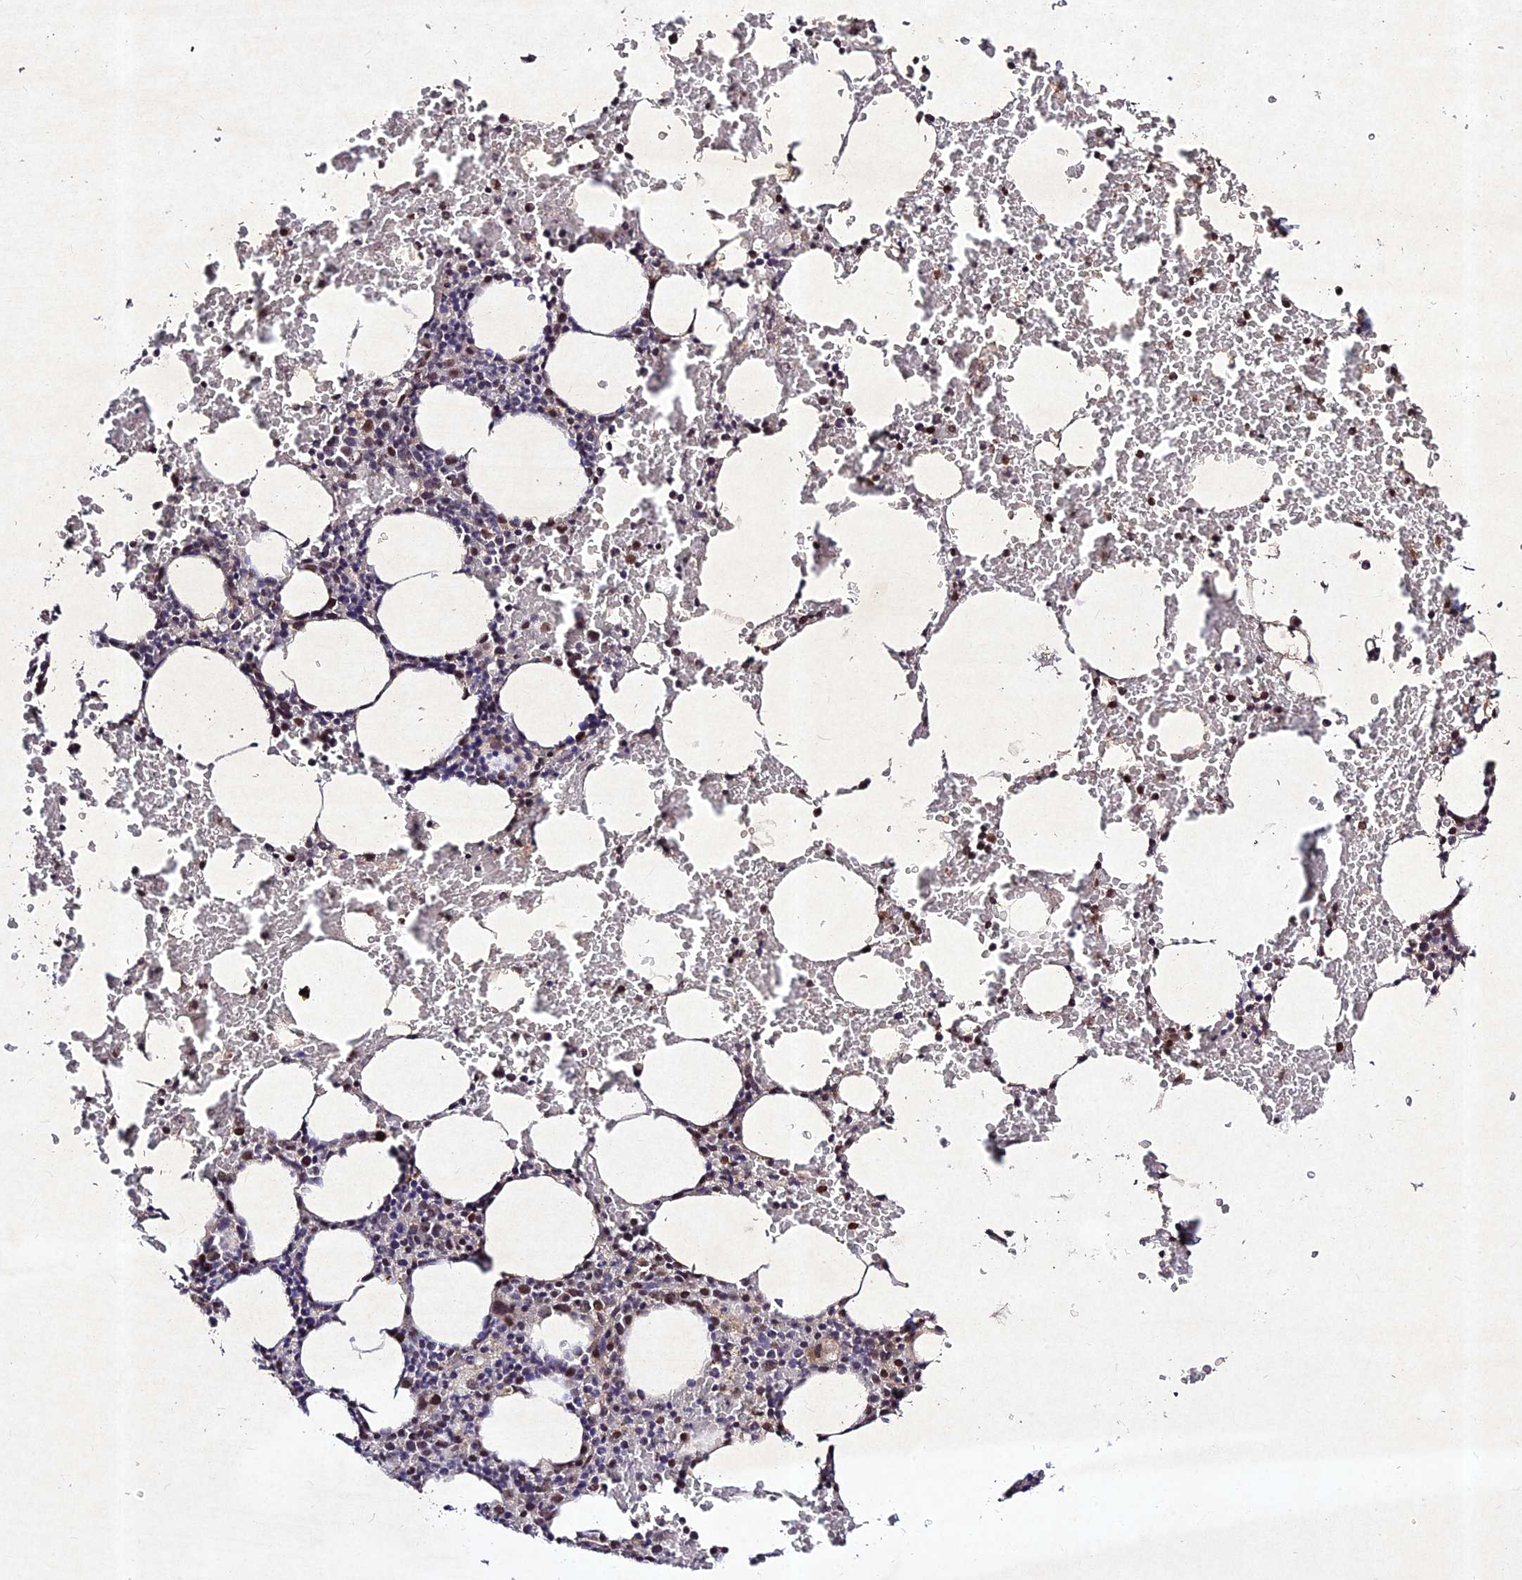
{"staining": {"intensity": "moderate", "quantity": "<25%", "location": "nuclear"}, "tissue": "bone marrow", "cell_type": "Hematopoietic cells", "image_type": "normal", "snomed": [{"axis": "morphology", "description": "Normal tissue, NOS"}, {"axis": "morphology", "description": "Inflammation, NOS"}, {"axis": "topography", "description": "Bone marrow"}], "caption": "Immunohistochemistry staining of benign bone marrow, which exhibits low levels of moderate nuclear positivity in approximately <25% of hematopoietic cells indicating moderate nuclear protein expression. The staining was performed using DAB (brown) for protein detection and nuclei were counterstained in hematoxylin (blue).", "gene": "RAVER1", "patient": {"sex": "female", "age": 78}}